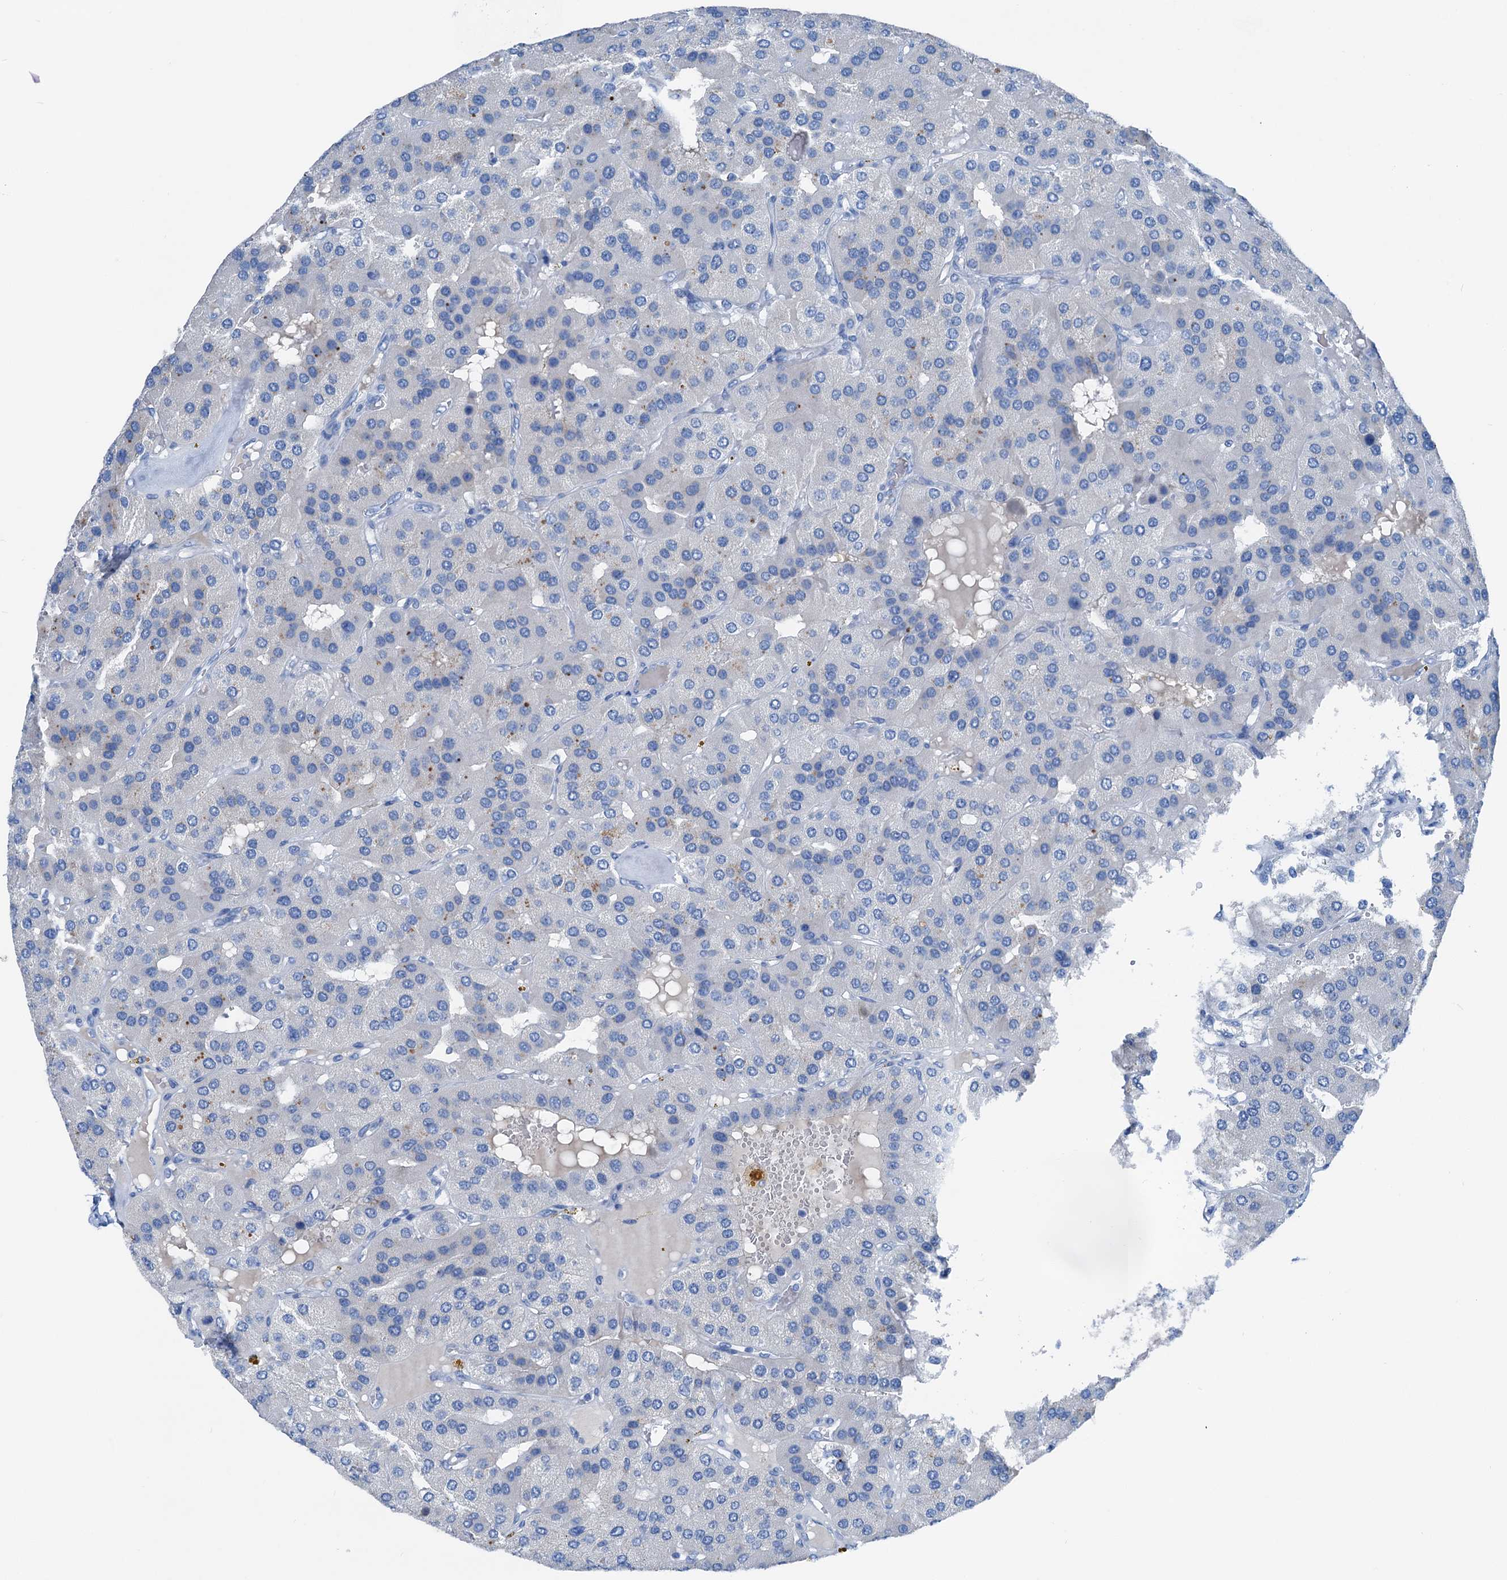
{"staining": {"intensity": "negative", "quantity": "none", "location": "none"}, "tissue": "parathyroid gland", "cell_type": "Glandular cells", "image_type": "normal", "snomed": [{"axis": "morphology", "description": "Normal tissue, NOS"}, {"axis": "morphology", "description": "Adenoma, NOS"}, {"axis": "topography", "description": "Parathyroid gland"}], "caption": "The photomicrograph demonstrates no significant positivity in glandular cells of parathyroid gland. (DAB immunohistochemistry (IHC), high magnification).", "gene": "C1QTNF4", "patient": {"sex": "female", "age": 86}}